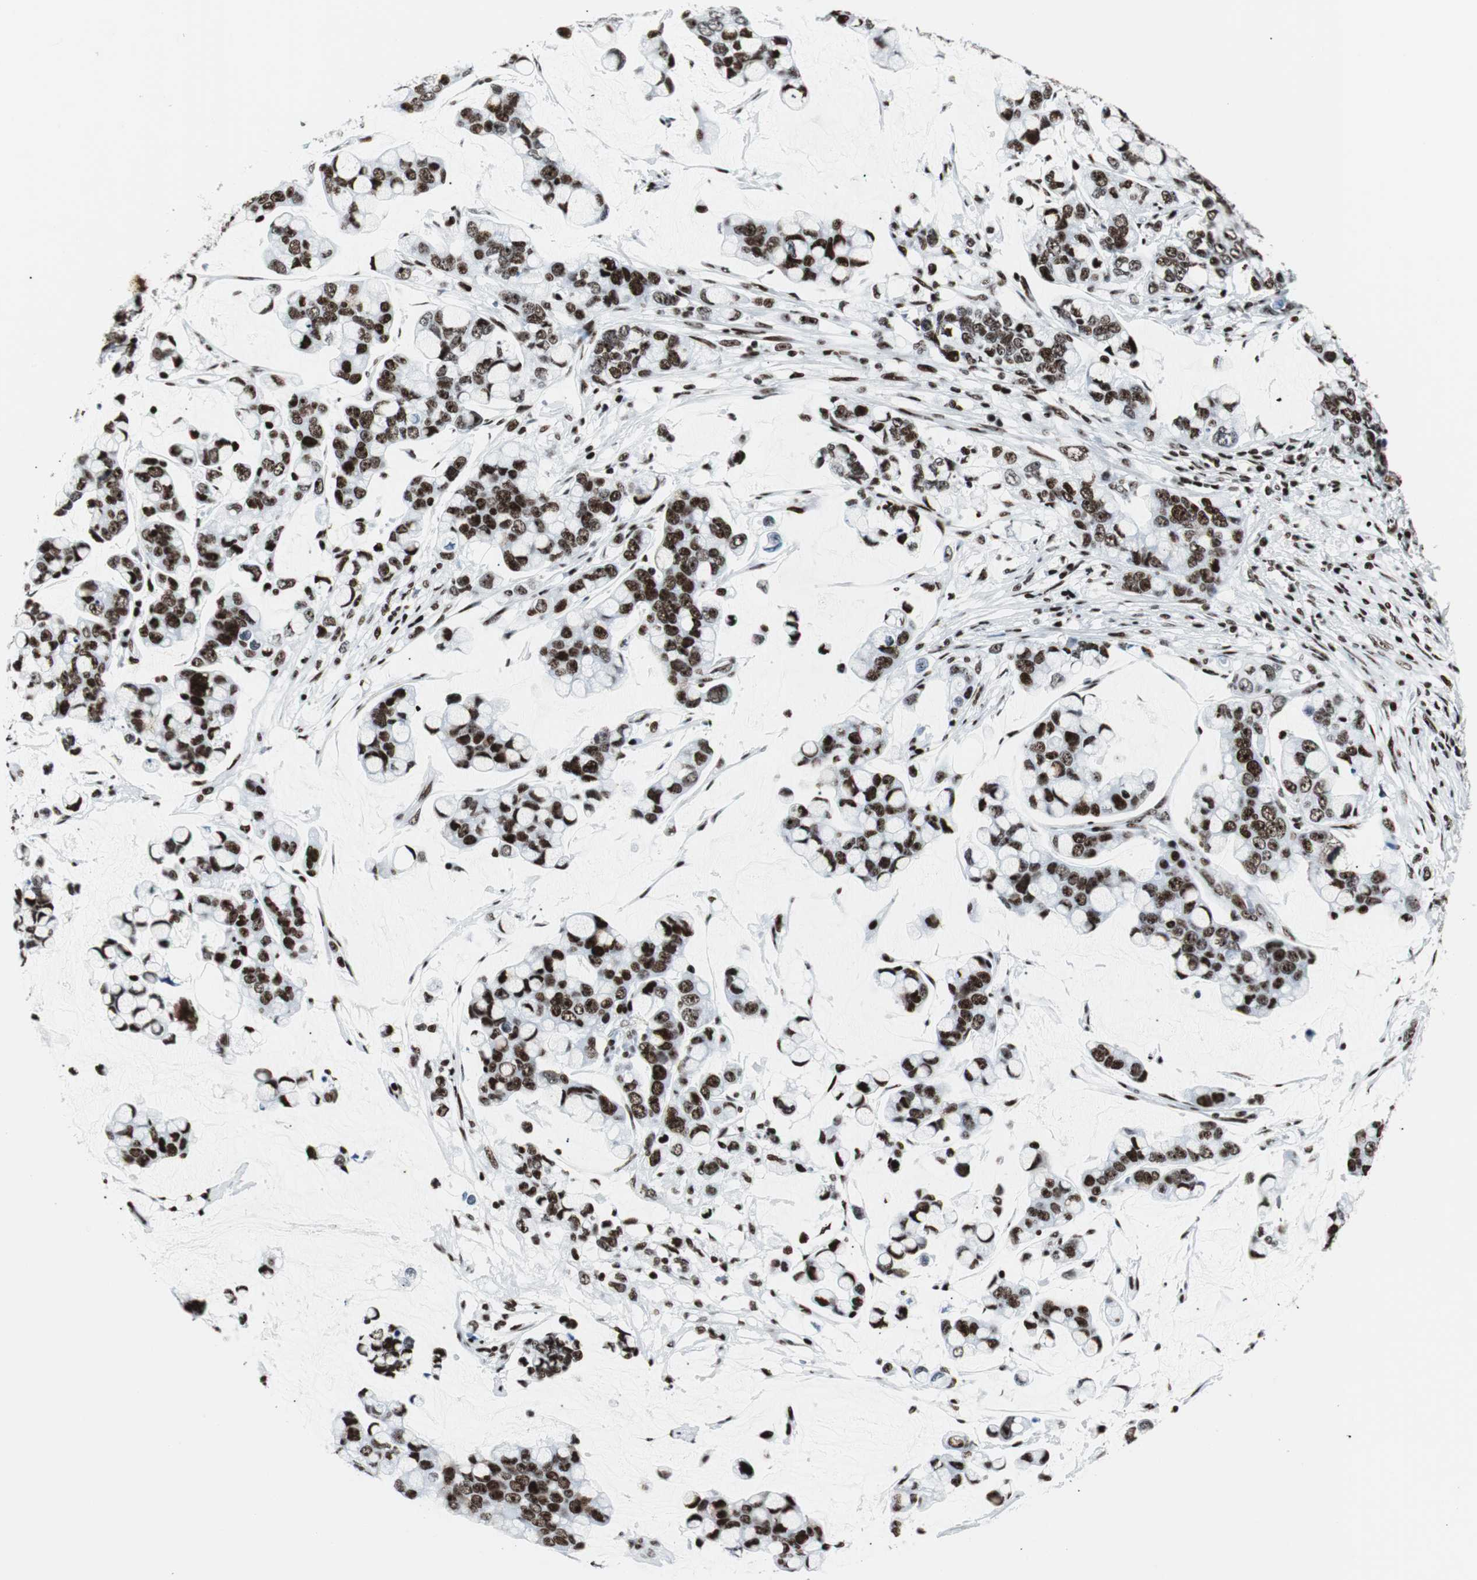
{"staining": {"intensity": "strong", "quantity": ">75%", "location": "nuclear"}, "tissue": "stomach cancer", "cell_type": "Tumor cells", "image_type": "cancer", "snomed": [{"axis": "morphology", "description": "Adenocarcinoma, NOS"}, {"axis": "topography", "description": "Stomach, lower"}], "caption": "Immunohistochemical staining of stomach adenocarcinoma exhibits strong nuclear protein positivity in about >75% of tumor cells. (DAB (3,3'-diaminobenzidine) IHC with brightfield microscopy, high magnification).", "gene": "NCL", "patient": {"sex": "male", "age": 84}}